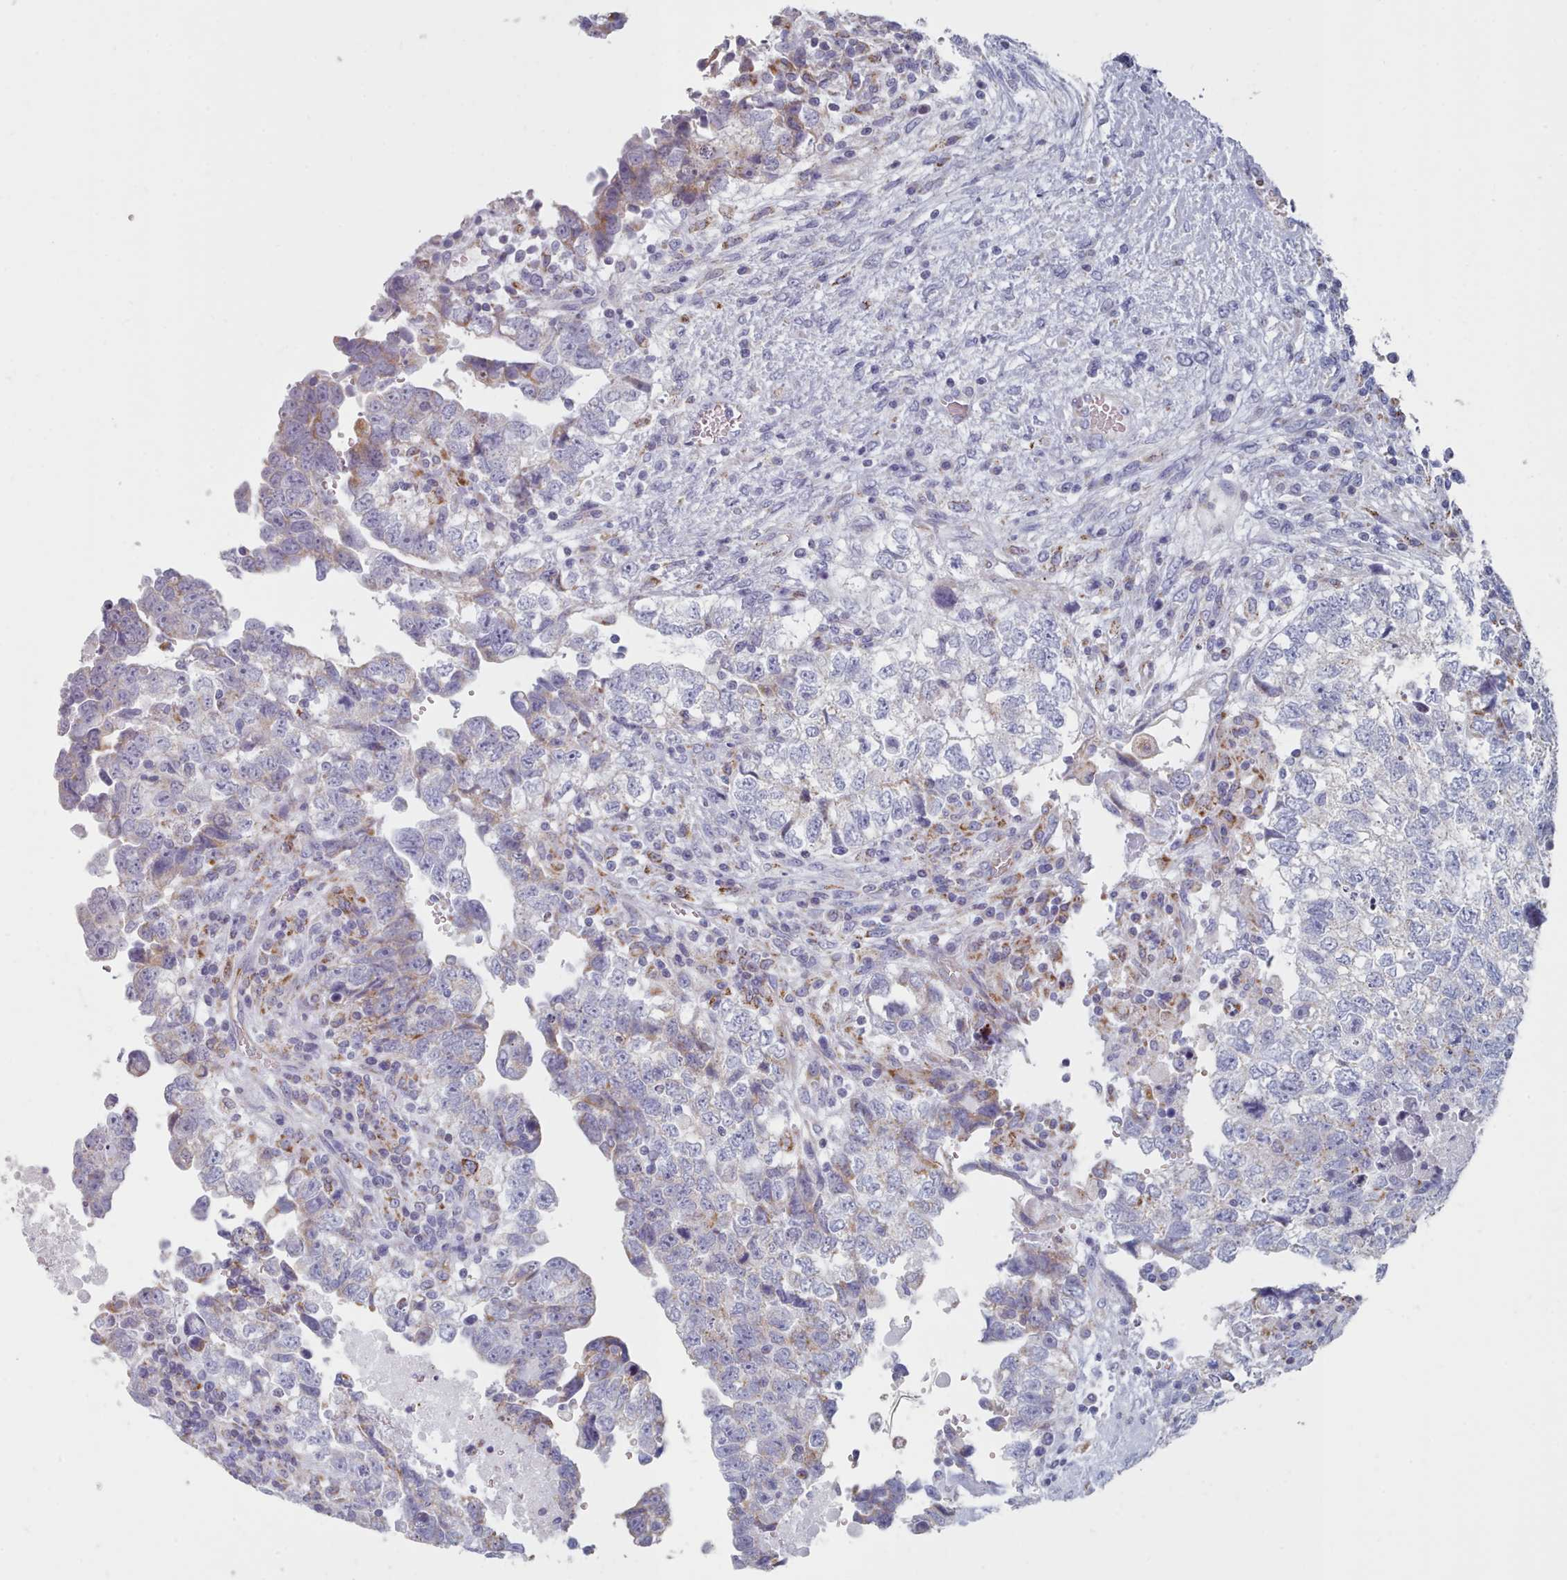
{"staining": {"intensity": "moderate", "quantity": "<25%", "location": "cytoplasmic/membranous"}, "tissue": "testis cancer", "cell_type": "Tumor cells", "image_type": "cancer", "snomed": [{"axis": "morphology", "description": "Carcinoma, Embryonal, NOS"}, {"axis": "topography", "description": "Testis"}], "caption": "Testis cancer (embryonal carcinoma) stained for a protein displays moderate cytoplasmic/membranous positivity in tumor cells.", "gene": "FAM170B", "patient": {"sex": "male", "age": 37}}